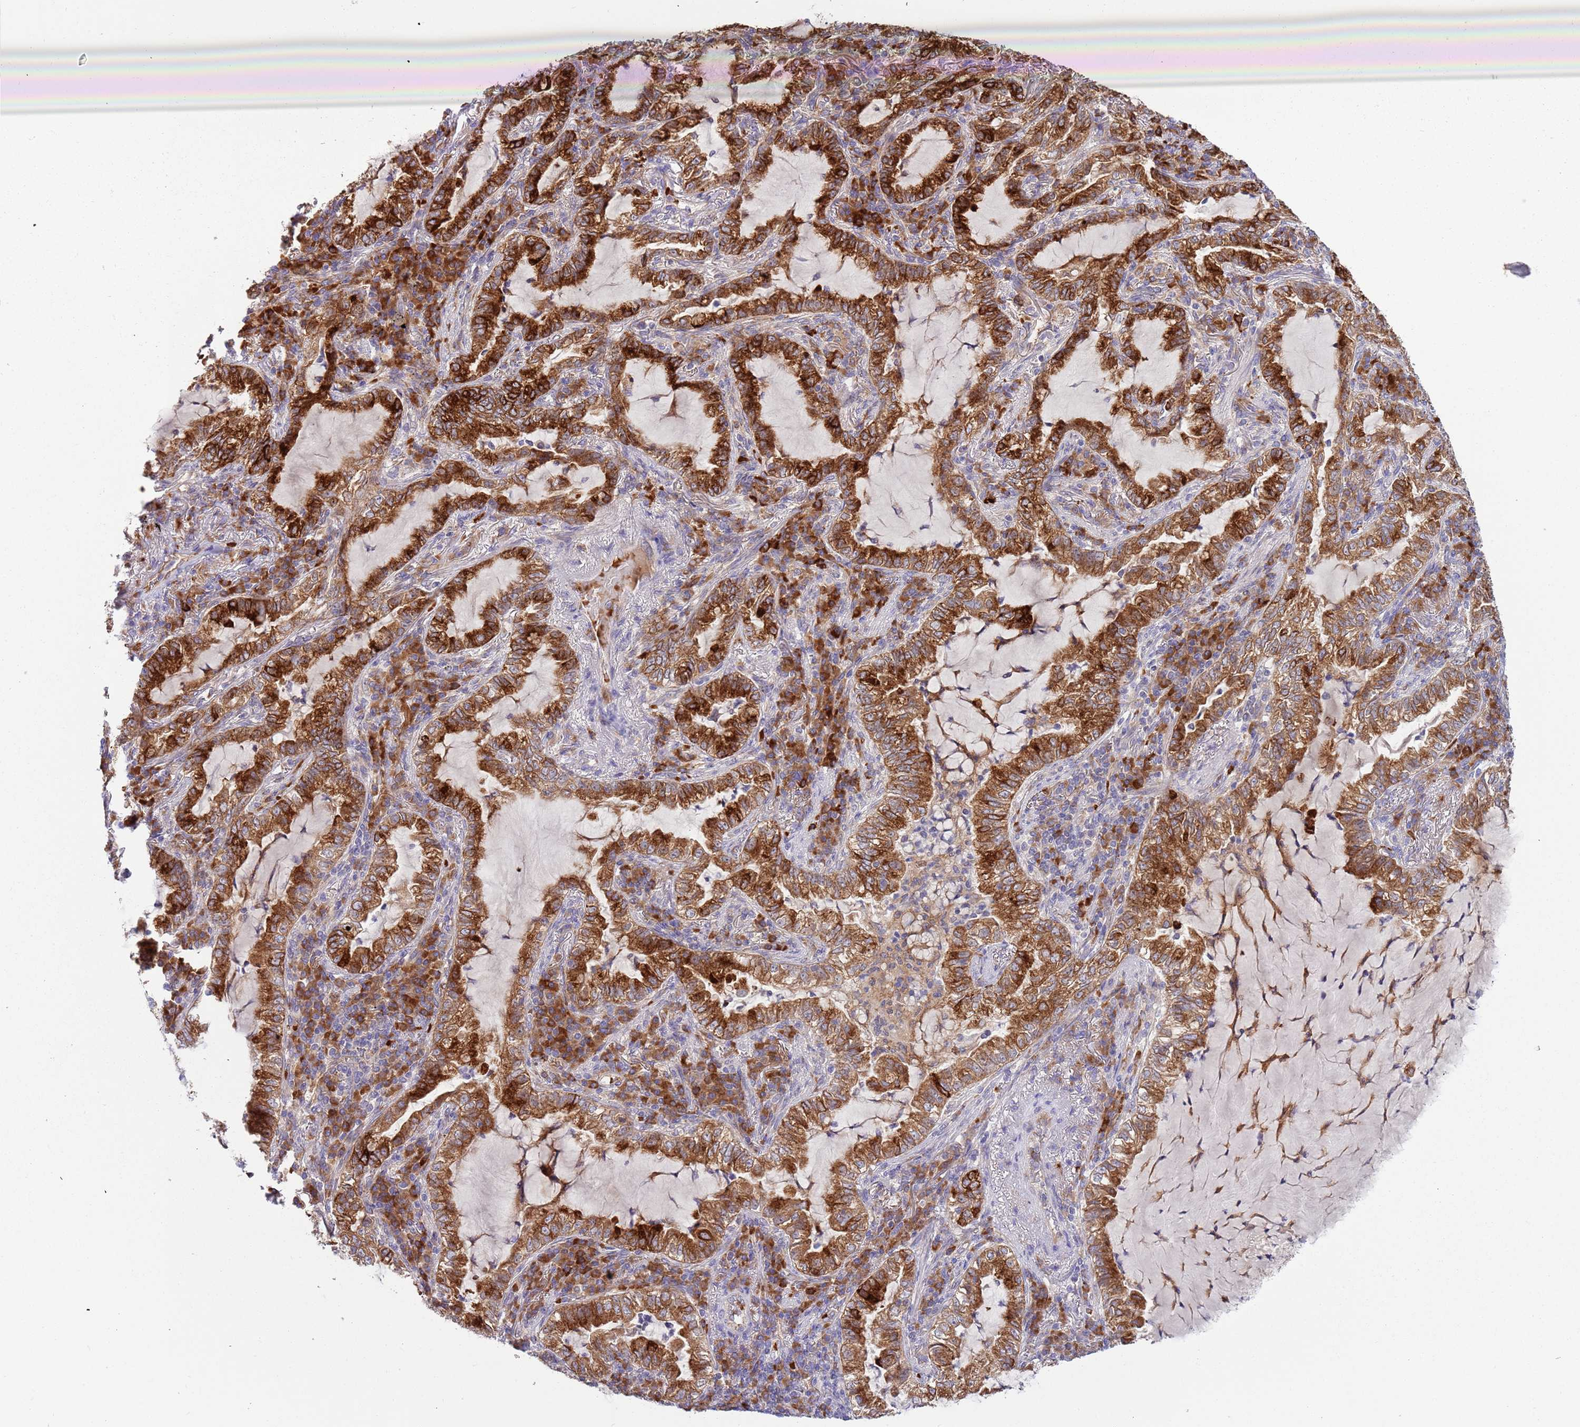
{"staining": {"intensity": "strong", "quantity": ">75%", "location": "cytoplasmic/membranous"}, "tissue": "lung cancer", "cell_type": "Tumor cells", "image_type": "cancer", "snomed": [{"axis": "morphology", "description": "Adenocarcinoma, NOS"}, {"axis": "topography", "description": "Lung"}], "caption": "This is an image of IHC staining of lung cancer, which shows strong staining in the cytoplasmic/membranous of tumor cells.", "gene": "VWCE", "patient": {"sex": "female", "age": 73}}